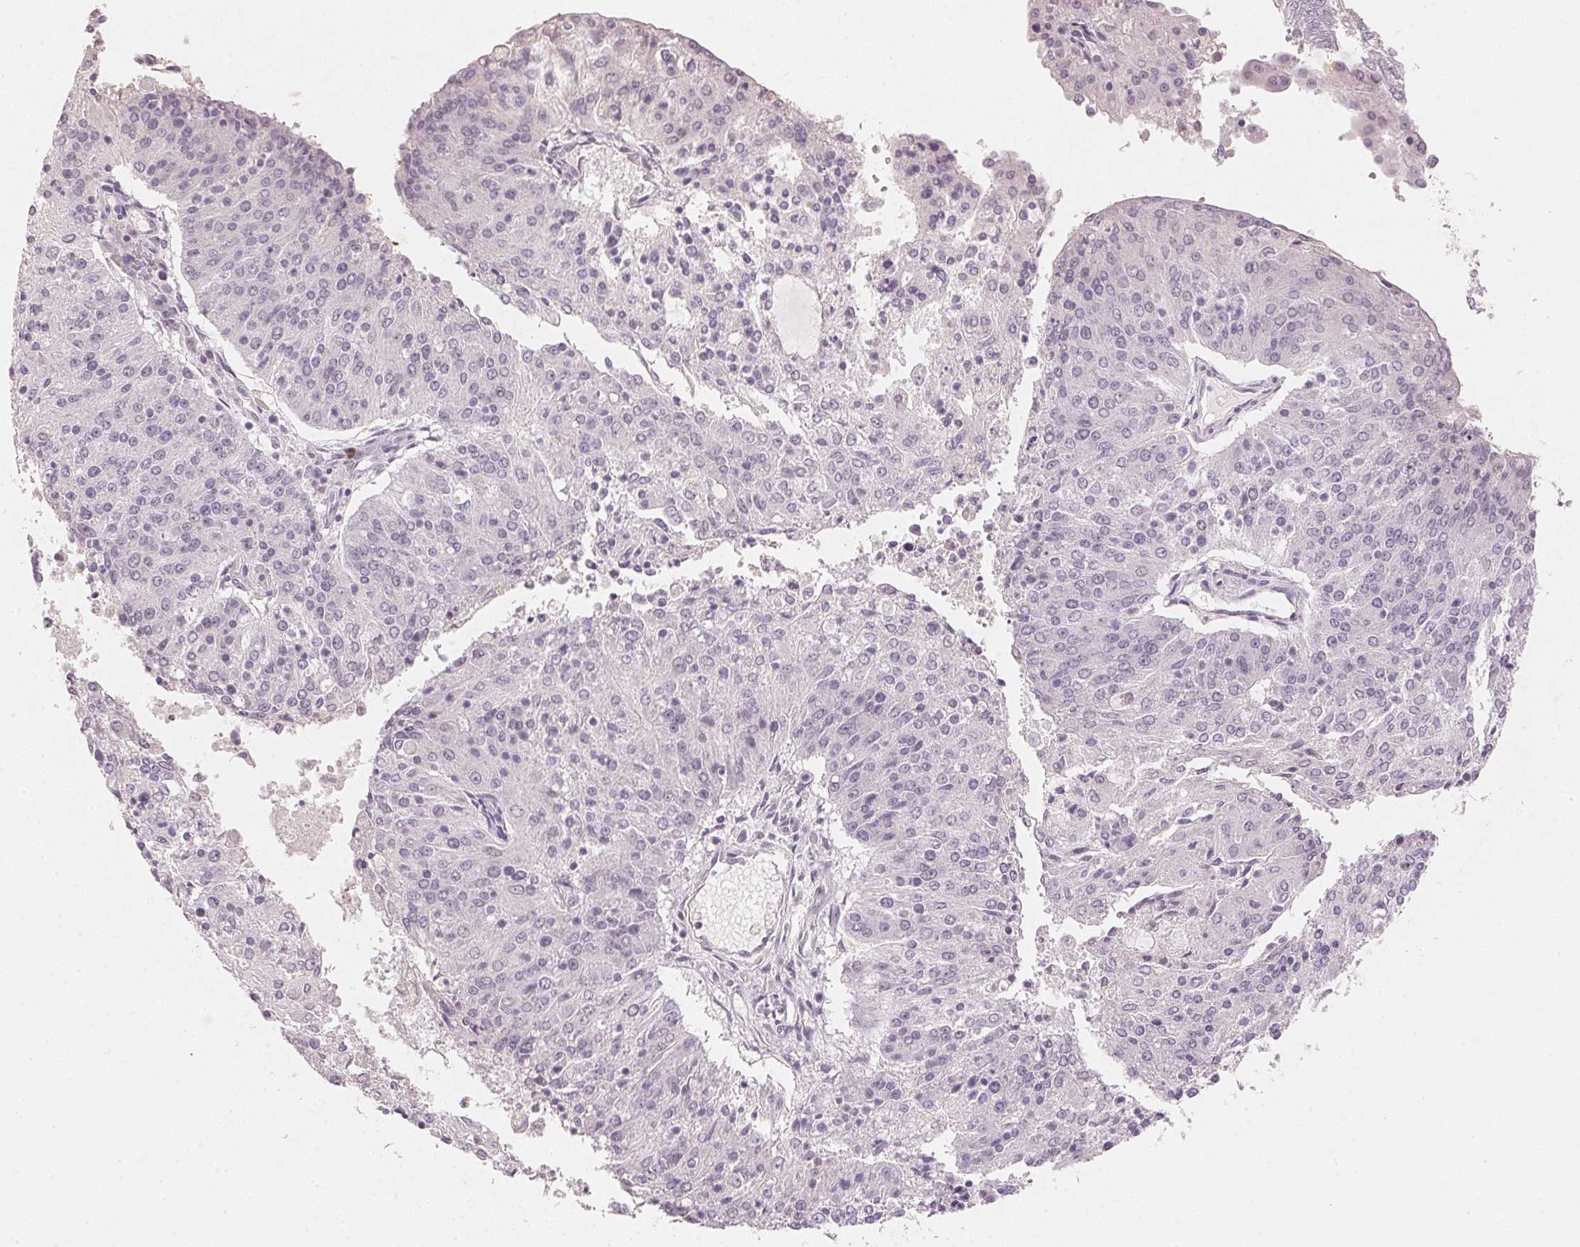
{"staining": {"intensity": "negative", "quantity": "none", "location": "none"}, "tissue": "endometrial cancer", "cell_type": "Tumor cells", "image_type": "cancer", "snomed": [{"axis": "morphology", "description": "Adenocarcinoma, NOS"}, {"axis": "topography", "description": "Endometrium"}], "caption": "Tumor cells show no significant staining in adenocarcinoma (endometrial).", "gene": "SMTN", "patient": {"sex": "female", "age": 82}}